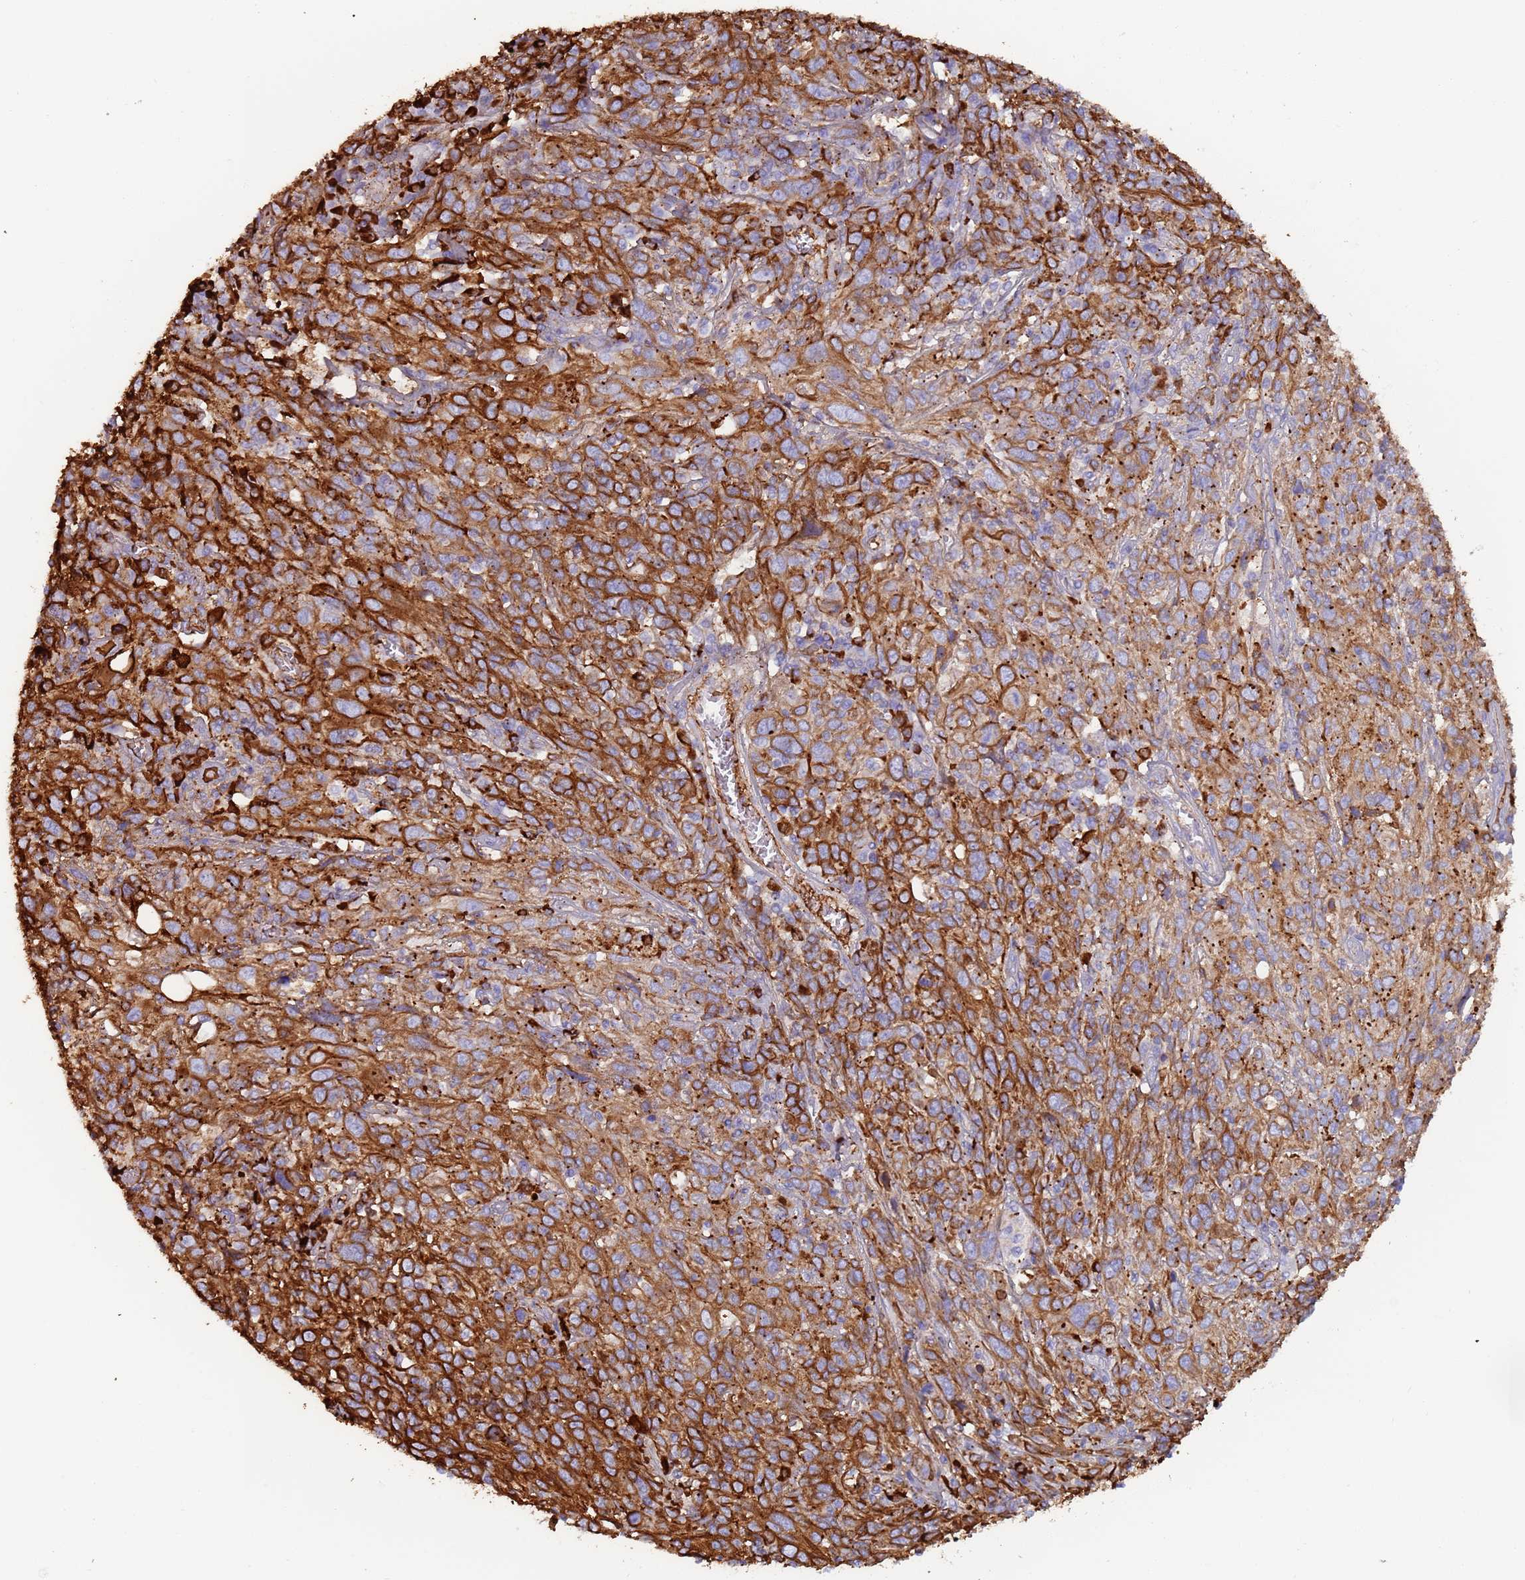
{"staining": {"intensity": "strong", "quantity": ">75%", "location": "cytoplasmic/membranous"}, "tissue": "cervical cancer", "cell_type": "Tumor cells", "image_type": "cancer", "snomed": [{"axis": "morphology", "description": "Squamous cell carcinoma, NOS"}, {"axis": "topography", "description": "Cervix"}], "caption": "Immunohistochemistry (IHC) photomicrograph of neoplastic tissue: cervical cancer (squamous cell carcinoma) stained using immunohistochemistry demonstrates high levels of strong protein expression localized specifically in the cytoplasmic/membranous of tumor cells, appearing as a cytoplasmic/membranous brown color.", "gene": "CYSLTR2", "patient": {"sex": "female", "age": 46}}